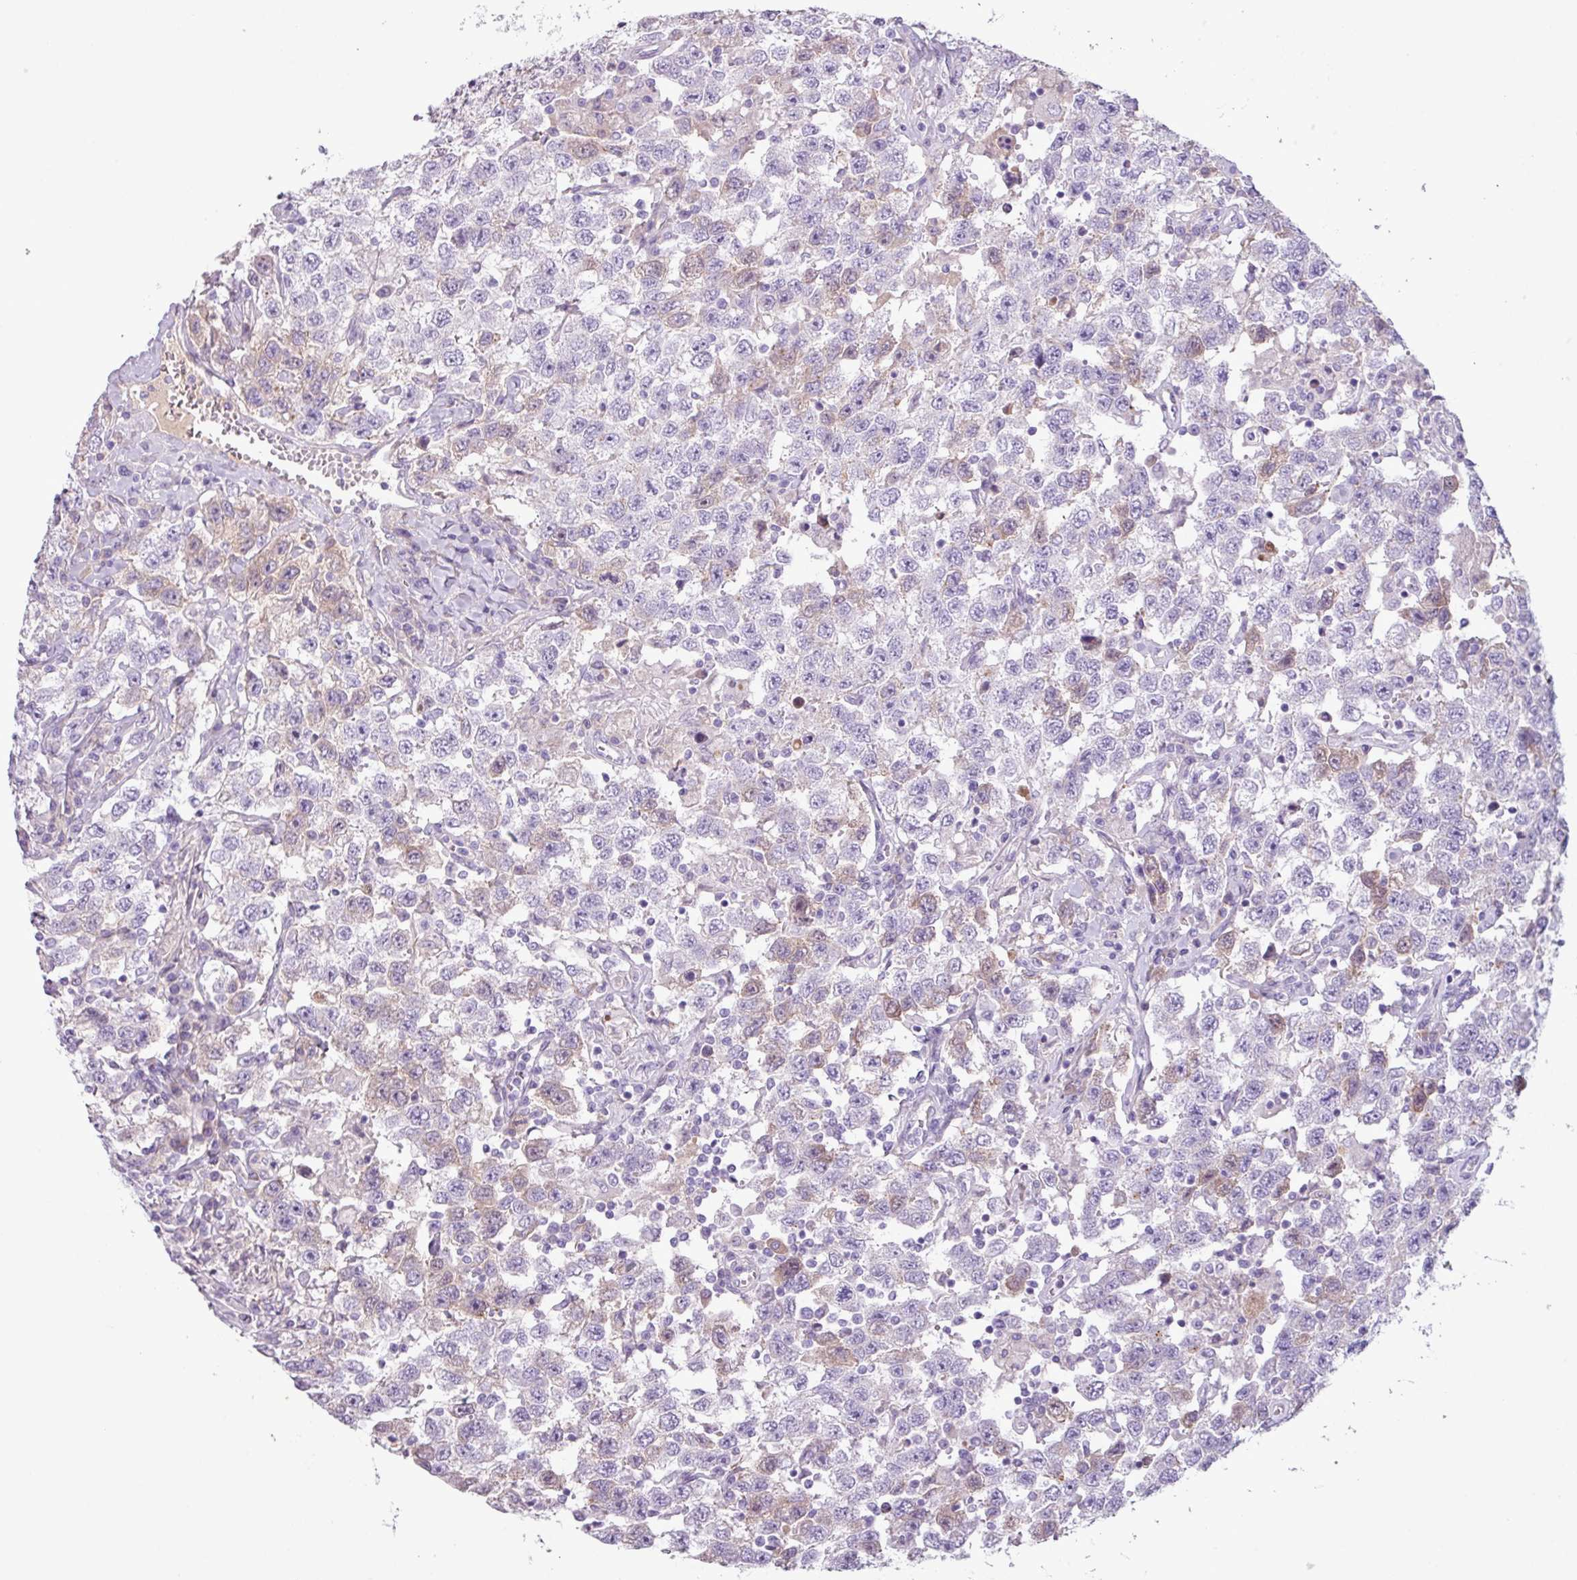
{"staining": {"intensity": "weak", "quantity": "<25%", "location": "cytoplasmic/membranous"}, "tissue": "testis cancer", "cell_type": "Tumor cells", "image_type": "cancer", "snomed": [{"axis": "morphology", "description": "Seminoma, NOS"}, {"axis": "topography", "description": "Testis"}], "caption": "High power microscopy photomicrograph of an immunohistochemistry photomicrograph of testis seminoma, revealing no significant expression in tumor cells. (DAB (3,3'-diaminobenzidine) immunohistochemistry (IHC) visualized using brightfield microscopy, high magnification).", "gene": "C4B", "patient": {"sex": "male", "age": 41}}